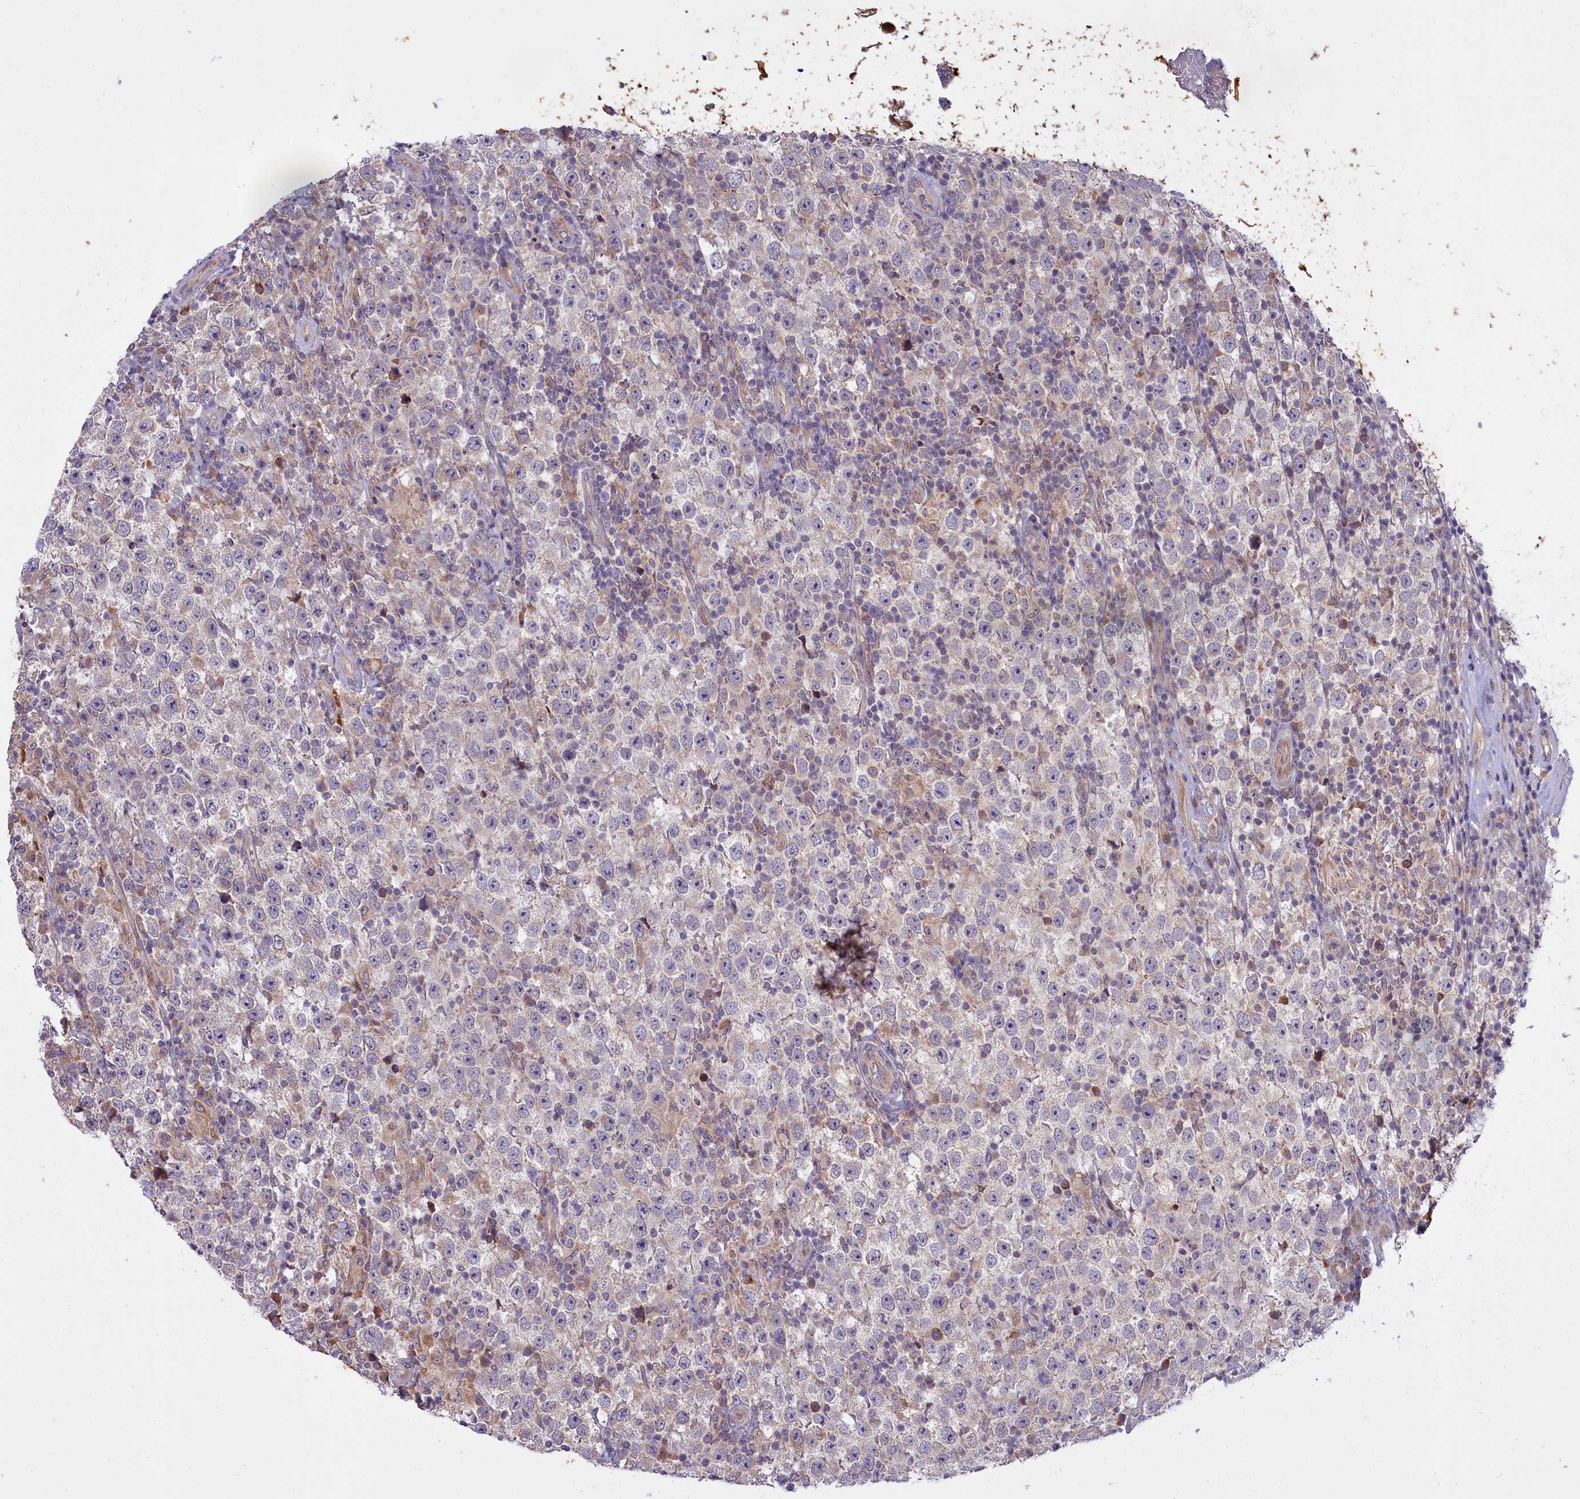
{"staining": {"intensity": "negative", "quantity": "none", "location": "none"}, "tissue": "testis cancer", "cell_type": "Tumor cells", "image_type": "cancer", "snomed": [{"axis": "morphology", "description": "Normal tissue, NOS"}, {"axis": "morphology", "description": "Urothelial carcinoma, High grade"}, {"axis": "morphology", "description": "Seminoma, NOS"}, {"axis": "morphology", "description": "Carcinoma, Embryonal, NOS"}, {"axis": "topography", "description": "Urinary bladder"}, {"axis": "topography", "description": "Testis"}], "caption": "IHC of human testis seminoma exhibits no staining in tumor cells.", "gene": "MEMO1", "patient": {"sex": "male", "age": 41}}